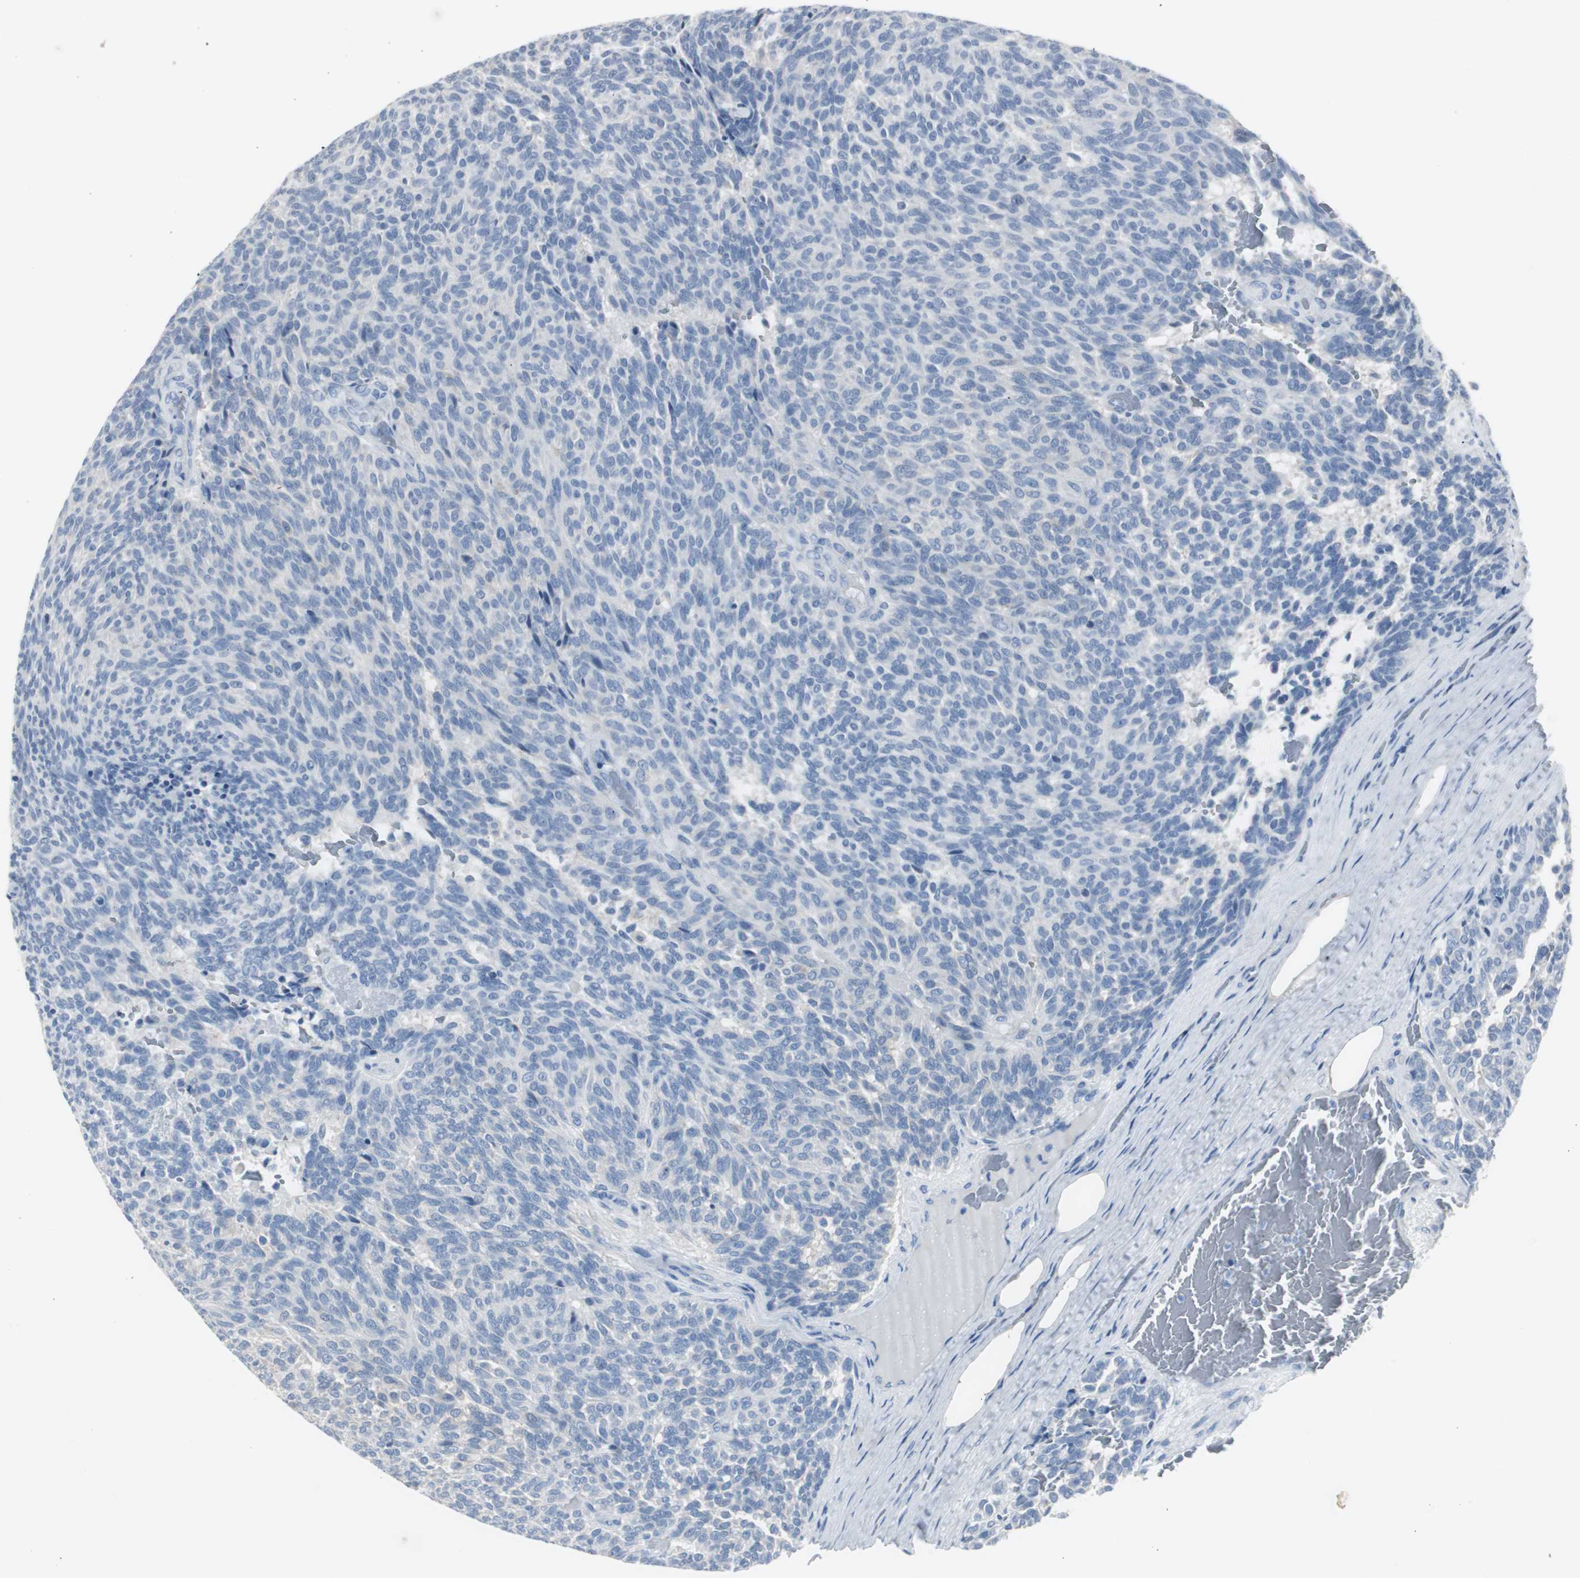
{"staining": {"intensity": "negative", "quantity": "none", "location": "none"}, "tissue": "carcinoid", "cell_type": "Tumor cells", "image_type": "cancer", "snomed": [{"axis": "morphology", "description": "Carcinoid, malignant, NOS"}, {"axis": "topography", "description": "Pancreas"}], "caption": "High magnification brightfield microscopy of carcinoid (malignant) stained with DAB (brown) and counterstained with hematoxylin (blue): tumor cells show no significant expression.", "gene": "S100A7", "patient": {"sex": "female", "age": 54}}